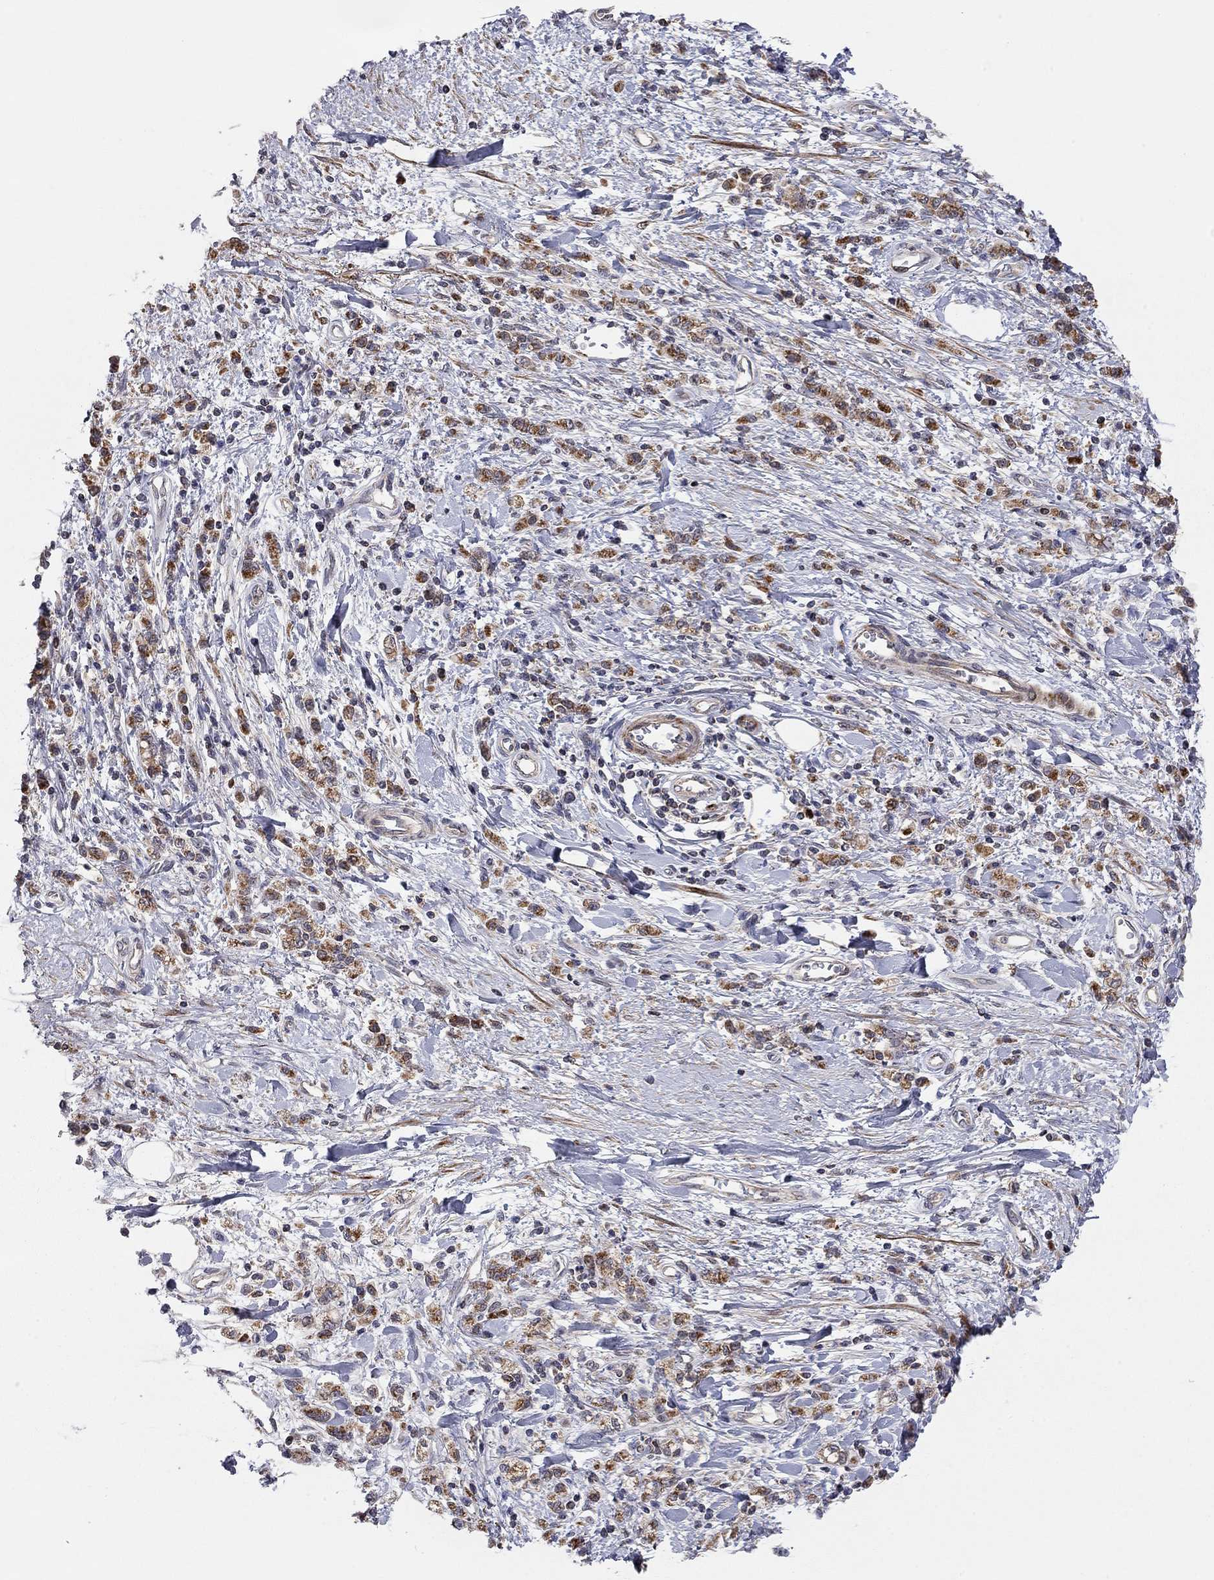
{"staining": {"intensity": "strong", "quantity": ">75%", "location": "cytoplasmic/membranous"}, "tissue": "stomach cancer", "cell_type": "Tumor cells", "image_type": "cancer", "snomed": [{"axis": "morphology", "description": "Adenocarcinoma, NOS"}, {"axis": "topography", "description": "Stomach"}], "caption": "Protein staining of stomach cancer tissue demonstrates strong cytoplasmic/membranous positivity in approximately >75% of tumor cells. (brown staining indicates protein expression, while blue staining denotes nuclei).", "gene": "IDS", "patient": {"sex": "male", "age": 77}}